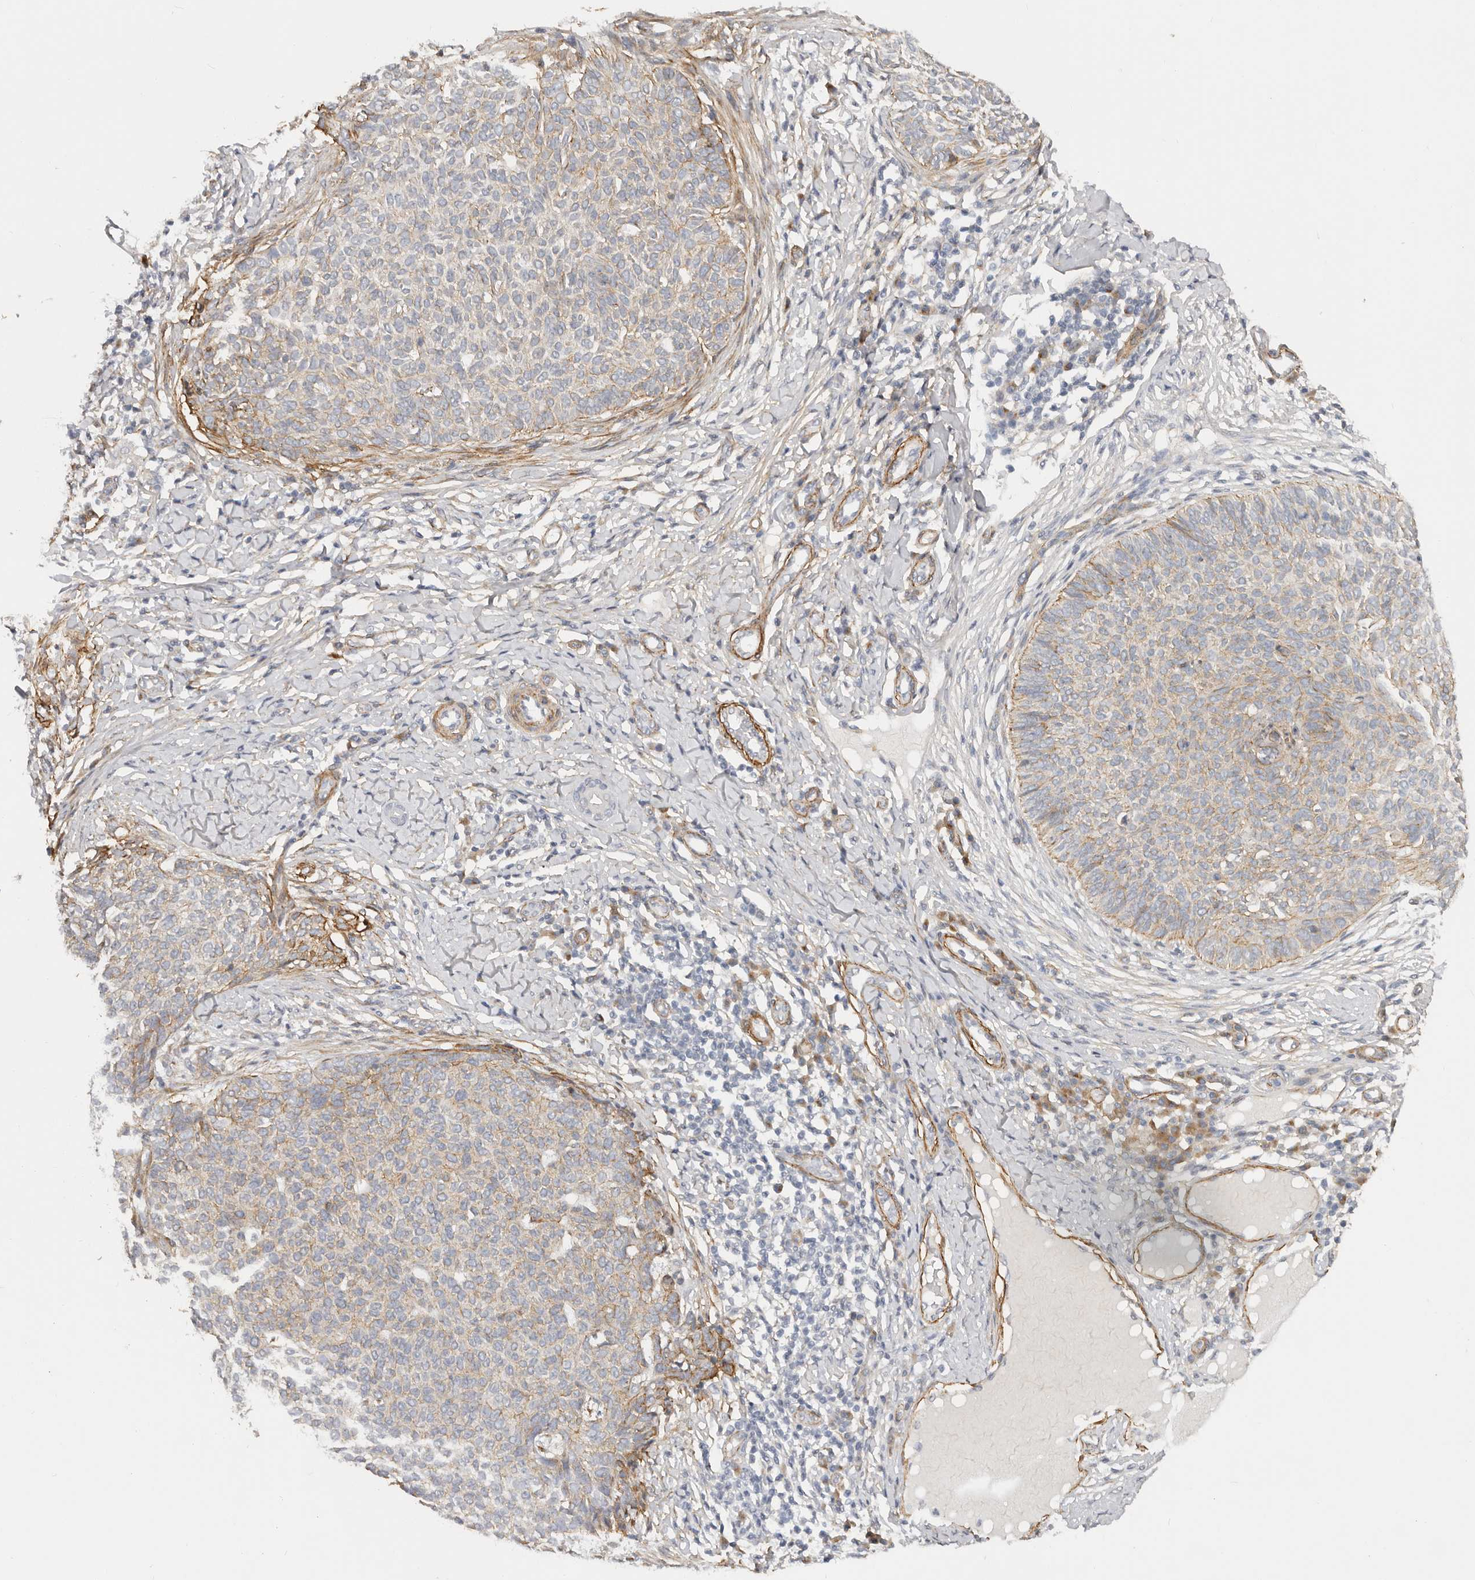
{"staining": {"intensity": "weak", "quantity": "<25%", "location": "cytoplasmic/membranous"}, "tissue": "skin cancer", "cell_type": "Tumor cells", "image_type": "cancer", "snomed": [{"axis": "morphology", "description": "Normal tissue, NOS"}, {"axis": "morphology", "description": "Basal cell carcinoma"}, {"axis": "topography", "description": "Skin"}], "caption": "An immunohistochemistry histopathology image of basal cell carcinoma (skin) is shown. There is no staining in tumor cells of basal cell carcinoma (skin).", "gene": "RABAC1", "patient": {"sex": "male", "age": 50}}